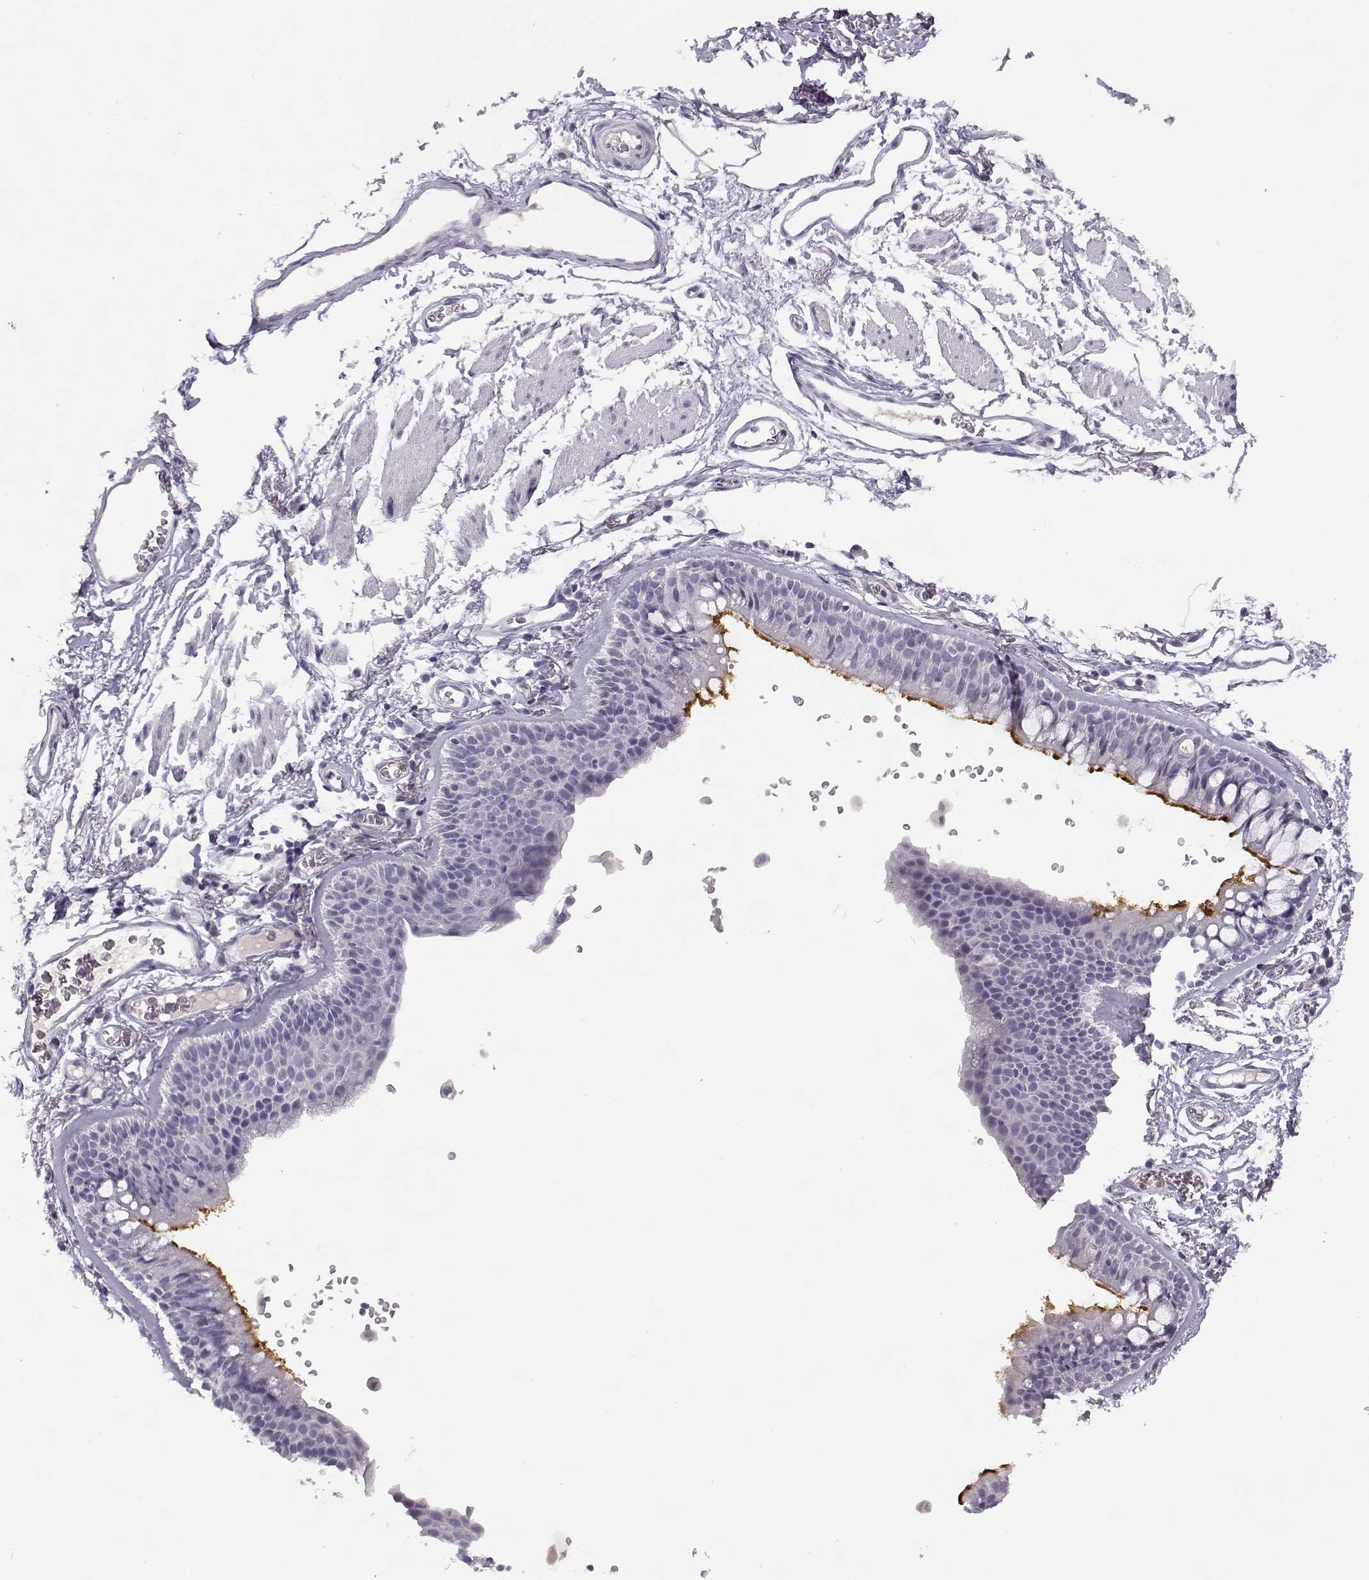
{"staining": {"intensity": "negative", "quantity": "none", "location": "none"}, "tissue": "adipose tissue", "cell_type": "Adipocytes", "image_type": "normal", "snomed": [{"axis": "morphology", "description": "Normal tissue, NOS"}, {"axis": "topography", "description": "Cartilage tissue"}, {"axis": "topography", "description": "Bronchus"}], "caption": "Immunohistochemistry (IHC) image of normal adipose tissue stained for a protein (brown), which shows no staining in adipocytes.", "gene": "CFAP77", "patient": {"sex": "female", "age": 79}}